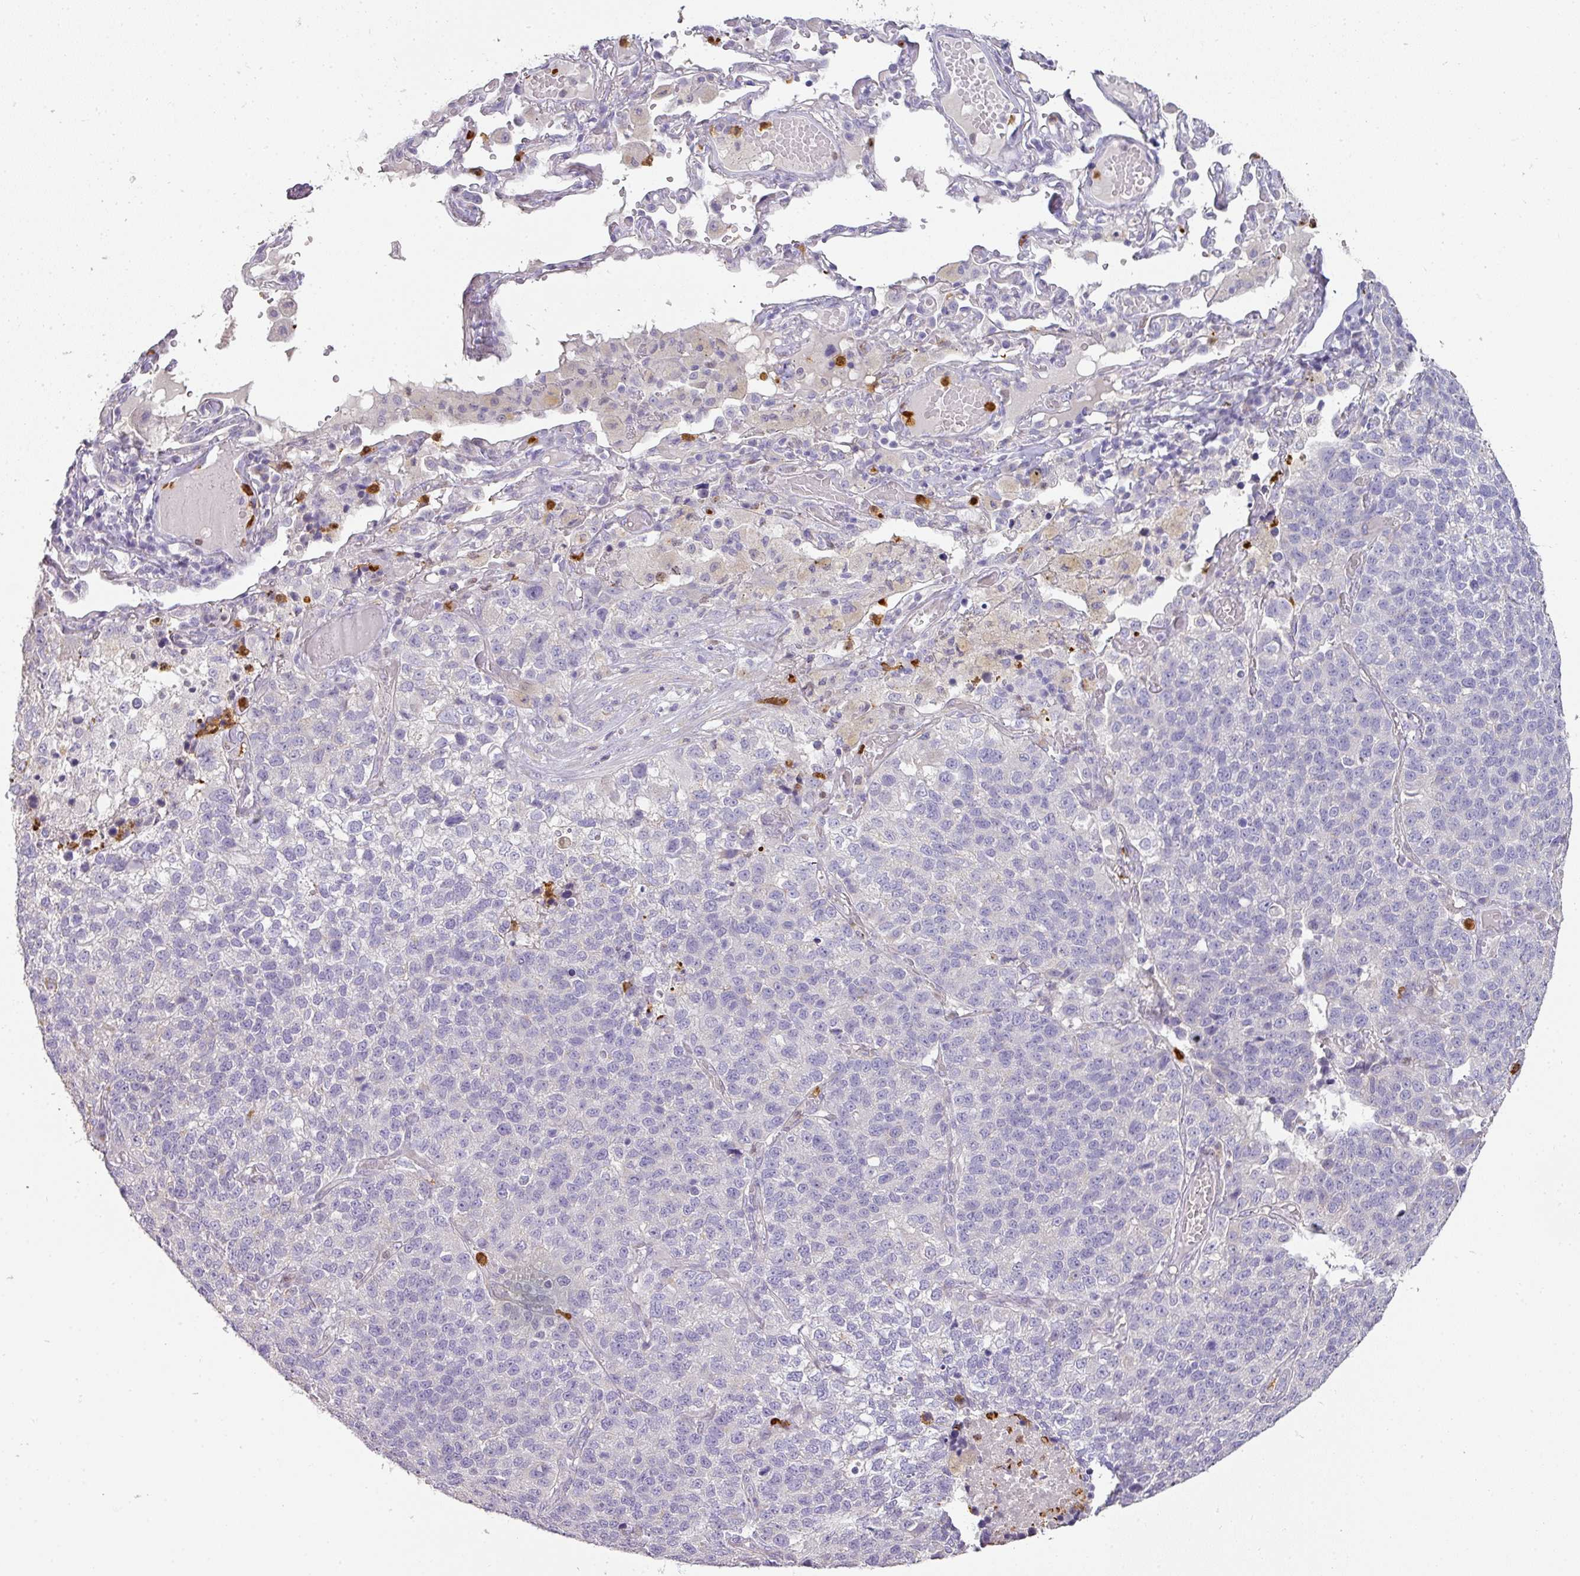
{"staining": {"intensity": "negative", "quantity": "none", "location": "none"}, "tissue": "lung cancer", "cell_type": "Tumor cells", "image_type": "cancer", "snomed": [{"axis": "morphology", "description": "Adenocarcinoma, NOS"}, {"axis": "topography", "description": "Lung"}], "caption": "This is an immunohistochemistry (IHC) photomicrograph of human lung adenocarcinoma. There is no expression in tumor cells.", "gene": "HHEX", "patient": {"sex": "male", "age": 49}}